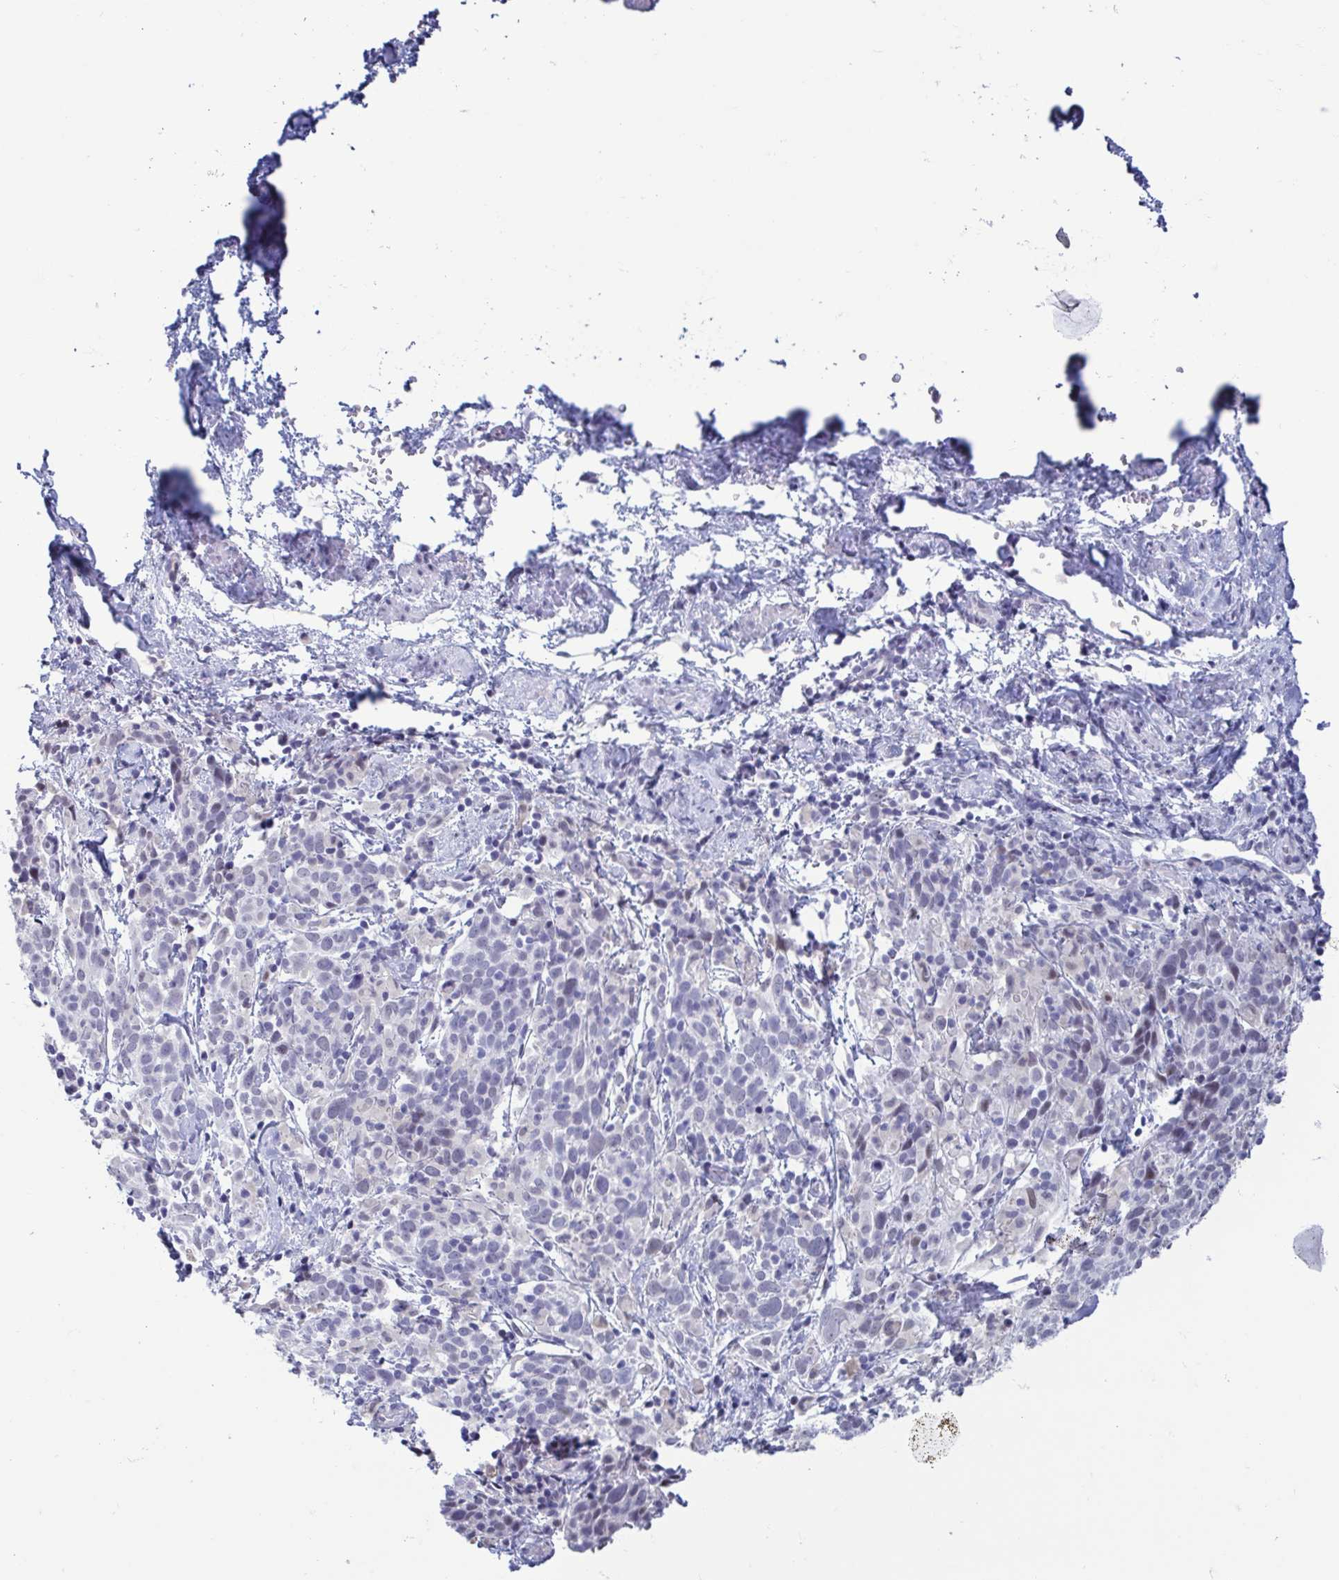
{"staining": {"intensity": "negative", "quantity": "none", "location": "none"}, "tissue": "cervical cancer", "cell_type": "Tumor cells", "image_type": "cancer", "snomed": [{"axis": "morphology", "description": "Squamous cell carcinoma, NOS"}, {"axis": "topography", "description": "Cervix"}], "caption": "Micrograph shows no significant protein positivity in tumor cells of cervical squamous cell carcinoma.", "gene": "PERM1", "patient": {"sex": "female", "age": 61}}